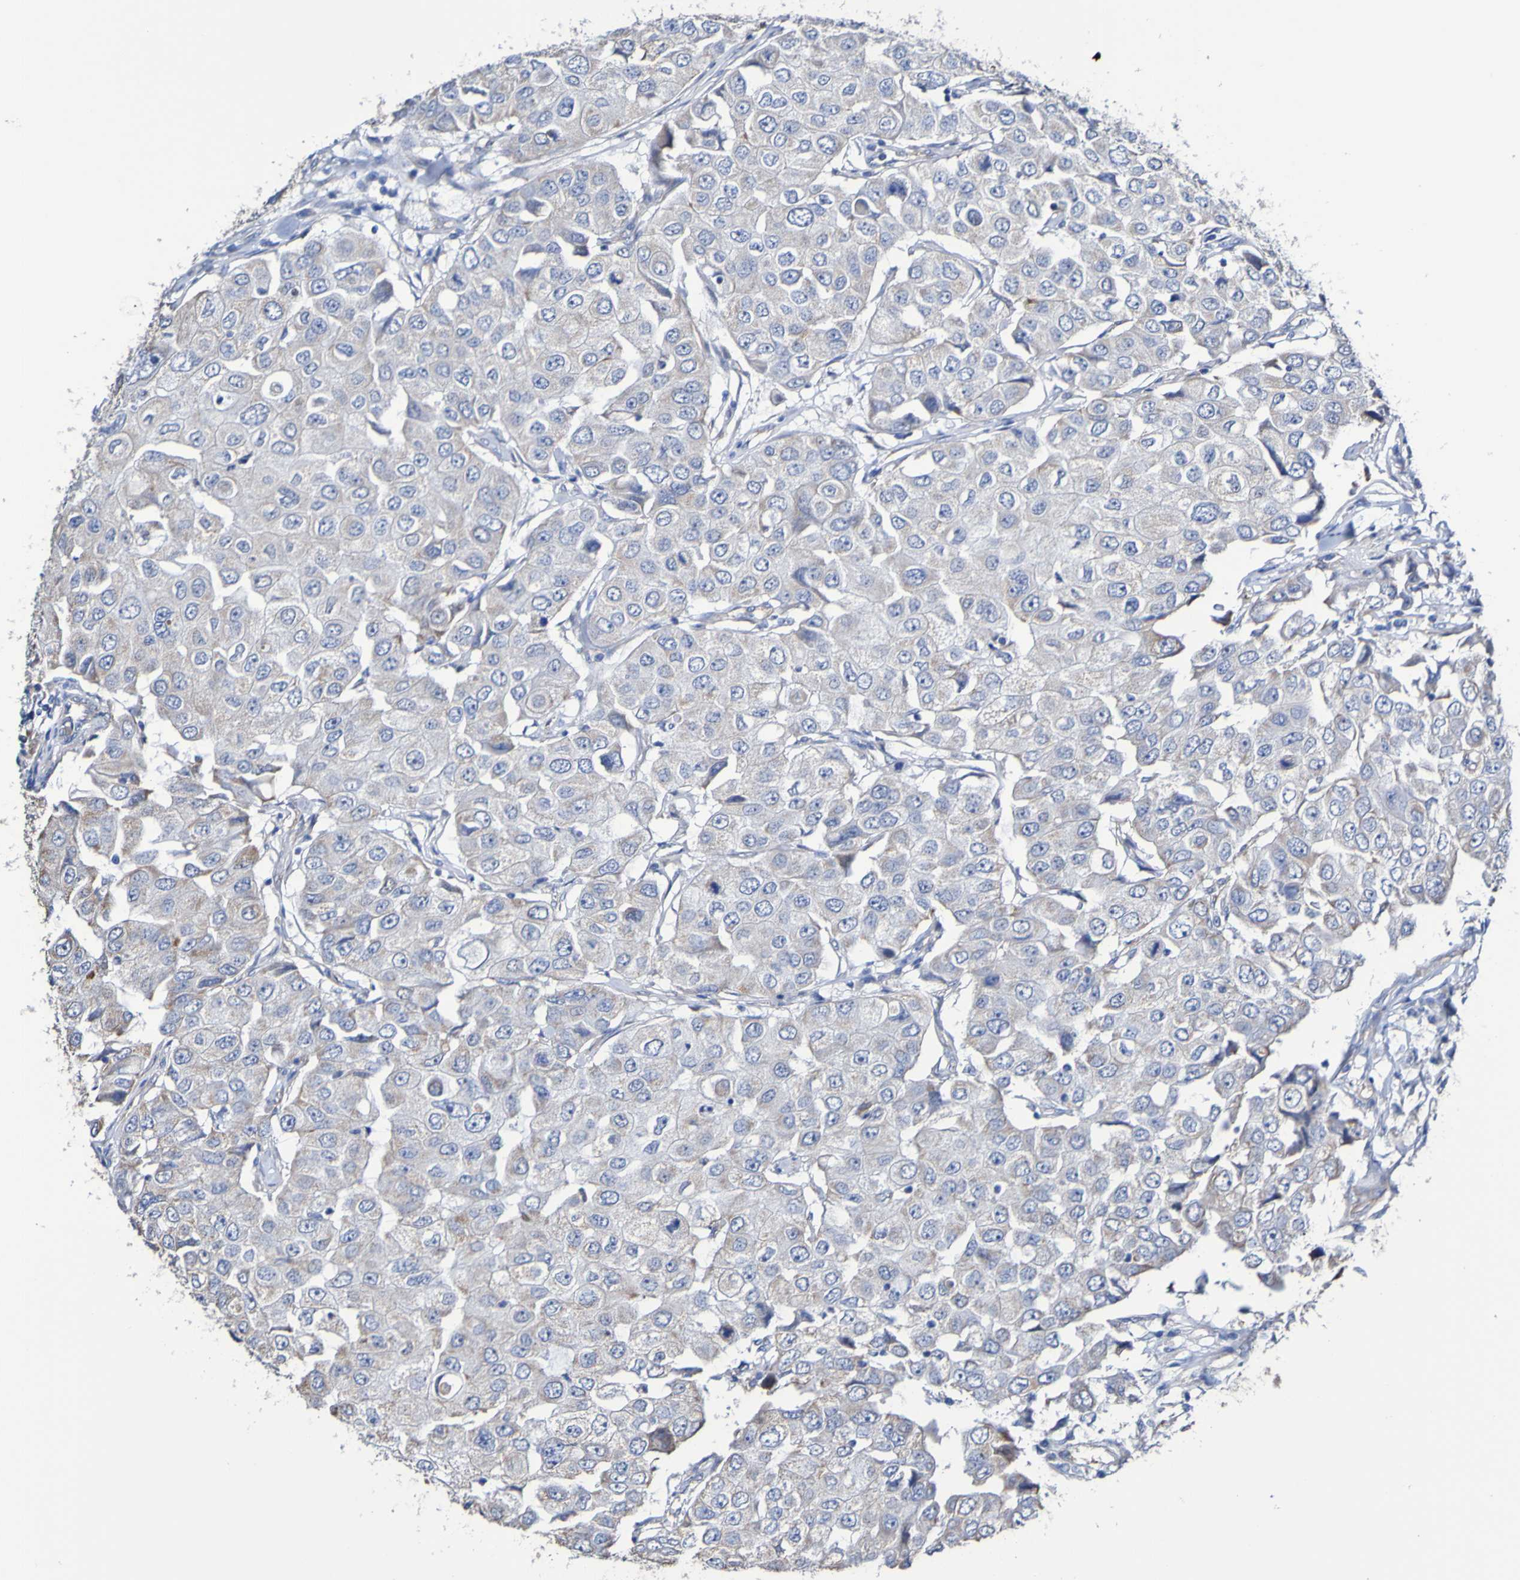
{"staining": {"intensity": "weak", "quantity": "<25%", "location": "cytoplasmic/membranous"}, "tissue": "breast cancer", "cell_type": "Tumor cells", "image_type": "cancer", "snomed": [{"axis": "morphology", "description": "Duct carcinoma"}, {"axis": "topography", "description": "Breast"}], "caption": "Immunohistochemical staining of human breast intraductal carcinoma shows no significant staining in tumor cells.", "gene": "ELMOD3", "patient": {"sex": "female", "age": 27}}